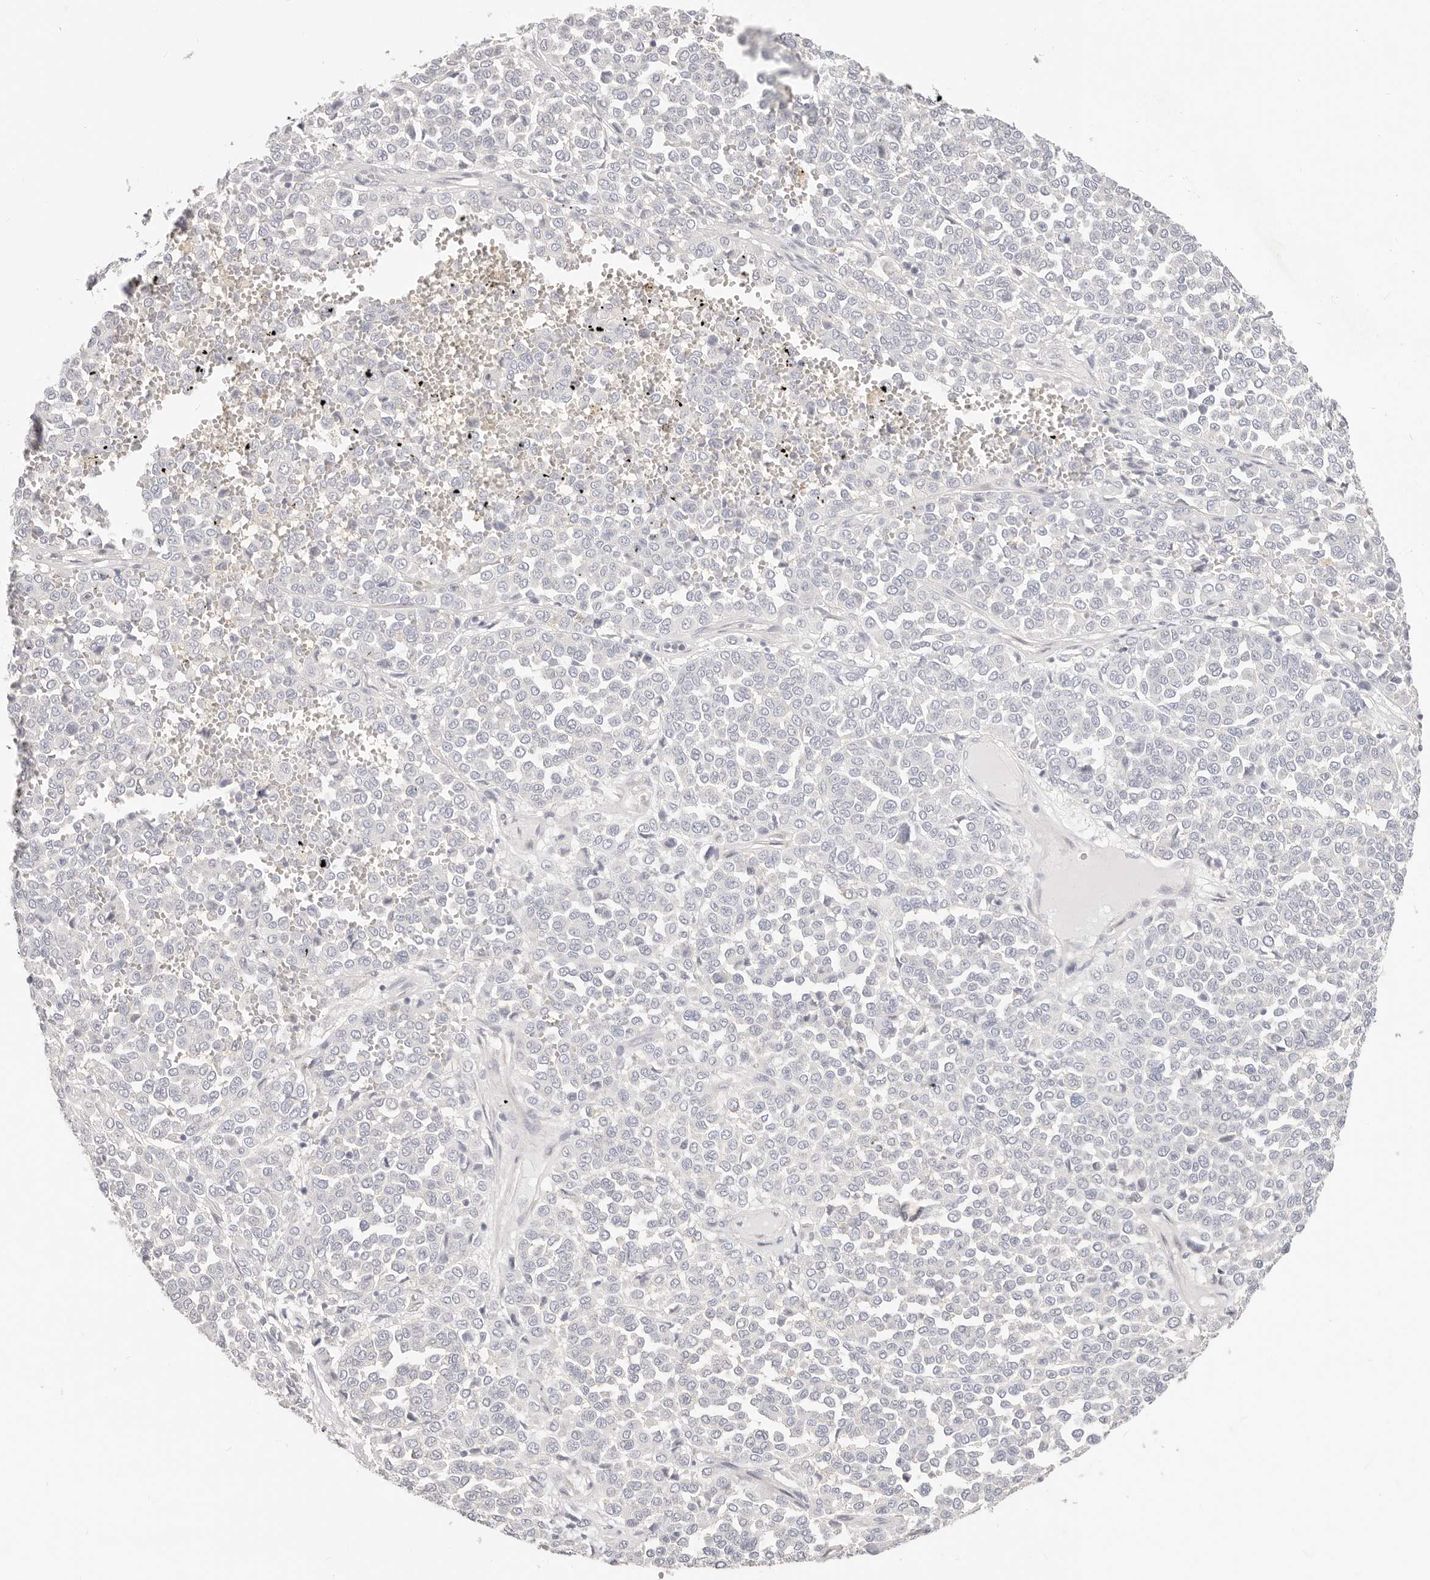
{"staining": {"intensity": "negative", "quantity": "none", "location": "none"}, "tissue": "melanoma", "cell_type": "Tumor cells", "image_type": "cancer", "snomed": [{"axis": "morphology", "description": "Malignant melanoma, Metastatic site"}, {"axis": "topography", "description": "Pancreas"}], "caption": "Histopathology image shows no significant protein staining in tumor cells of malignant melanoma (metastatic site). (Brightfield microscopy of DAB IHC at high magnification).", "gene": "DTNBP1", "patient": {"sex": "female", "age": 30}}